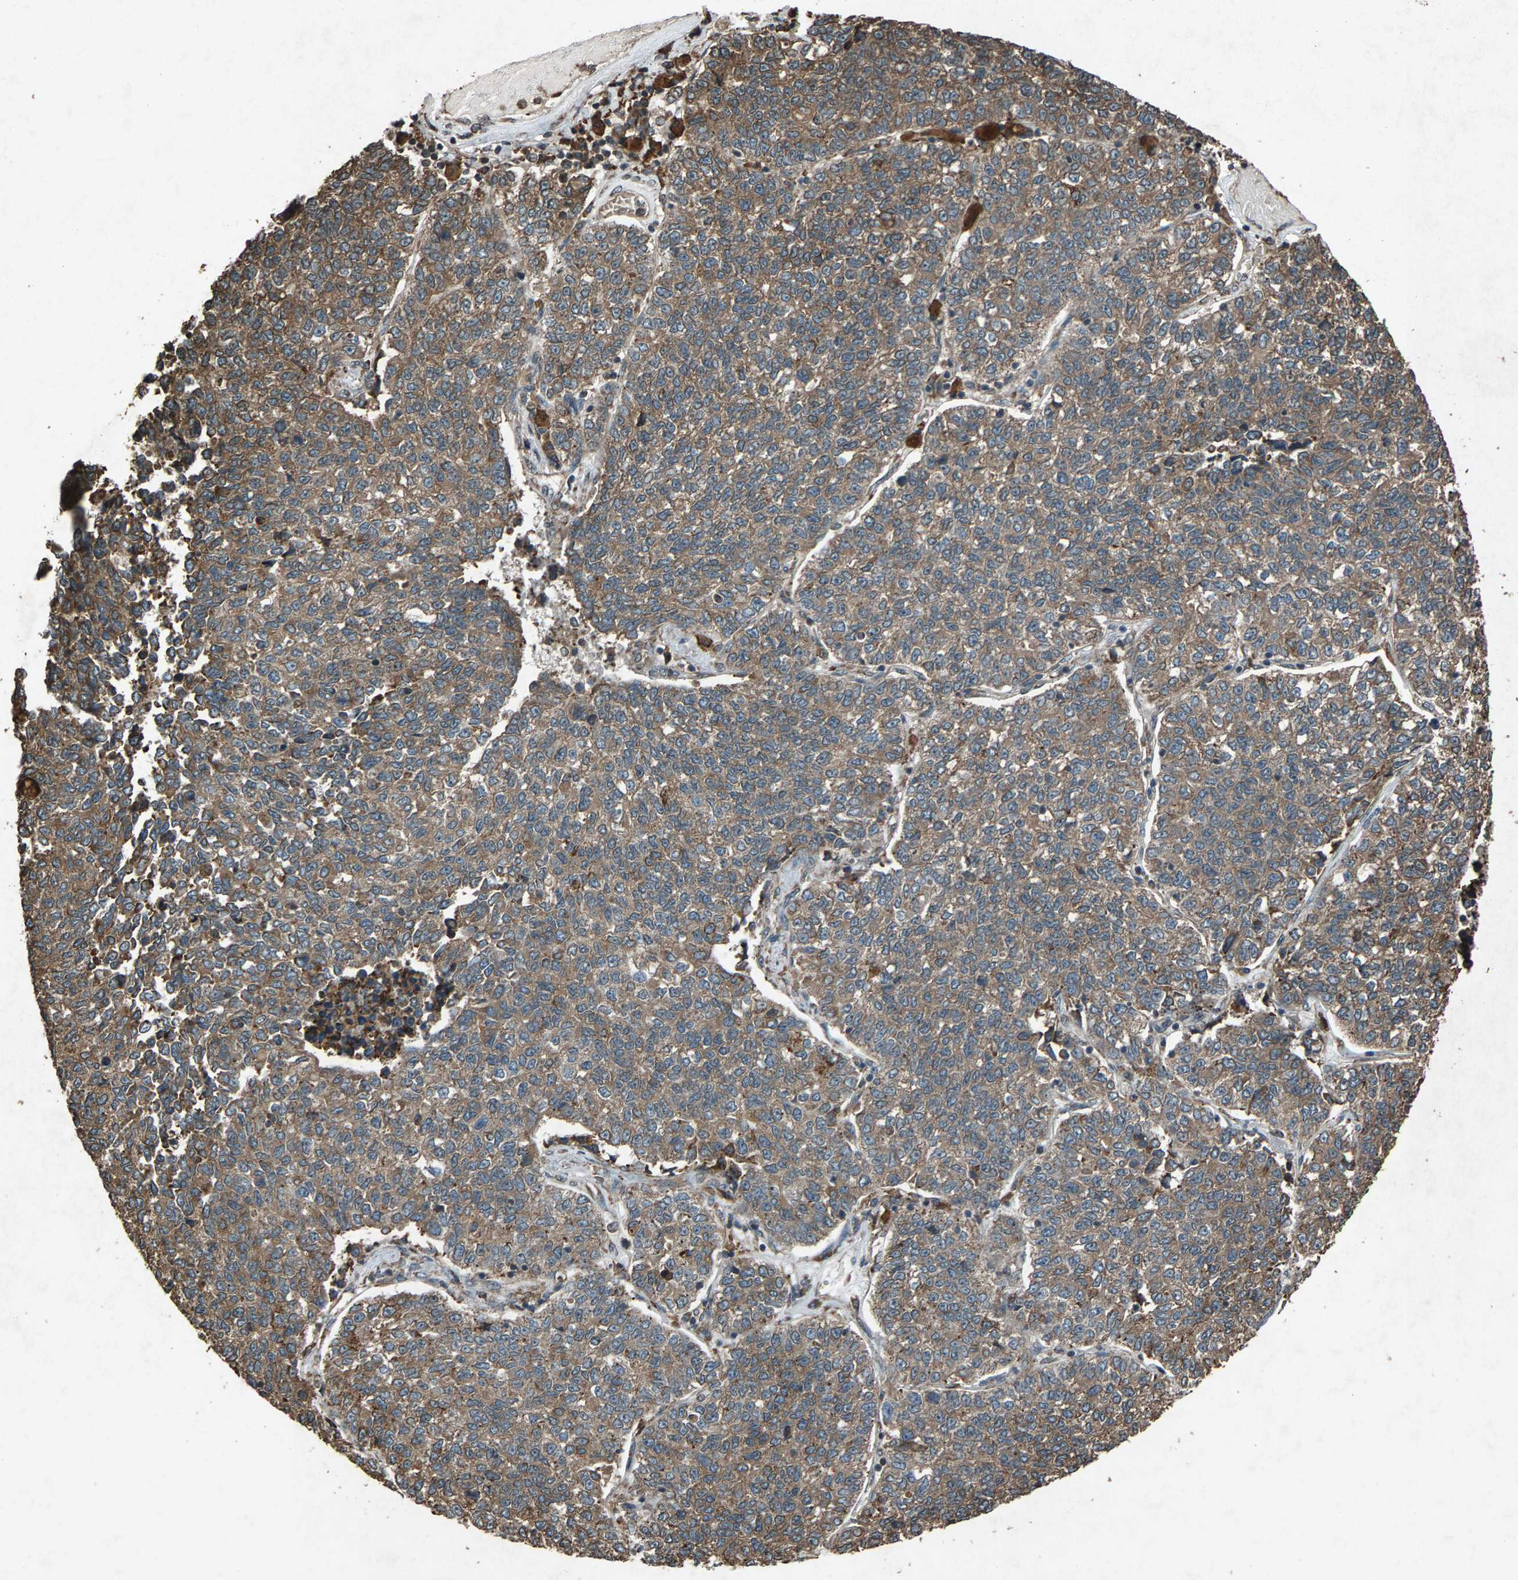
{"staining": {"intensity": "moderate", "quantity": ">75%", "location": "cytoplasmic/membranous"}, "tissue": "lung cancer", "cell_type": "Tumor cells", "image_type": "cancer", "snomed": [{"axis": "morphology", "description": "Adenocarcinoma, NOS"}, {"axis": "topography", "description": "Lung"}], "caption": "Protein expression analysis of lung cancer demonstrates moderate cytoplasmic/membranous staining in about >75% of tumor cells.", "gene": "CALR", "patient": {"sex": "male", "age": 49}}